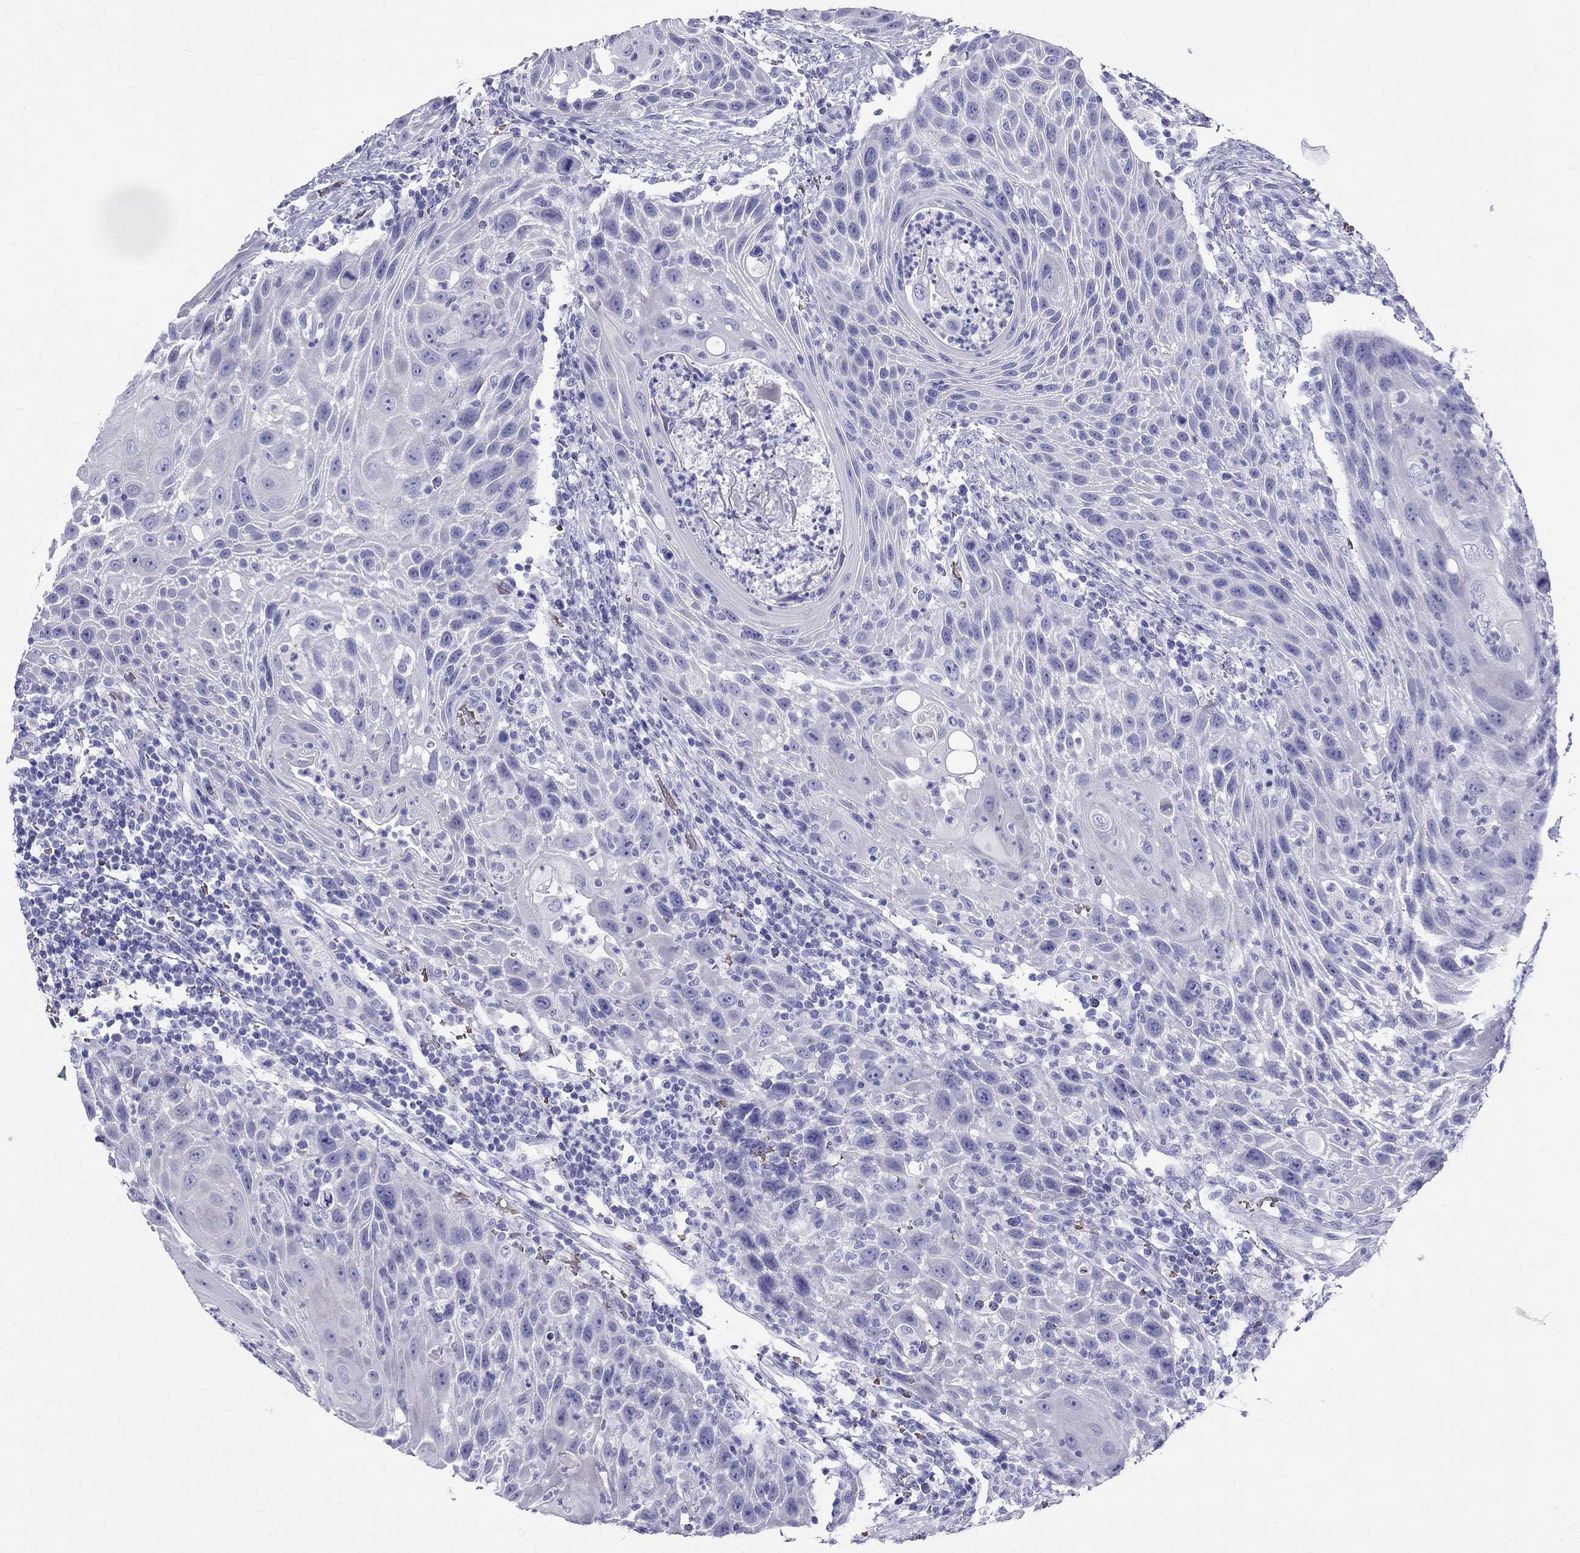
{"staining": {"intensity": "negative", "quantity": "none", "location": "none"}, "tissue": "head and neck cancer", "cell_type": "Tumor cells", "image_type": "cancer", "snomed": [{"axis": "morphology", "description": "Squamous cell carcinoma, NOS"}, {"axis": "topography", "description": "Head-Neck"}], "caption": "A high-resolution photomicrograph shows IHC staining of squamous cell carcinoma (head and neck), which displays no significant expression in tumor cells.", "gene": "DNAAF6", "patient": {"sex": "male", "age": 69}}